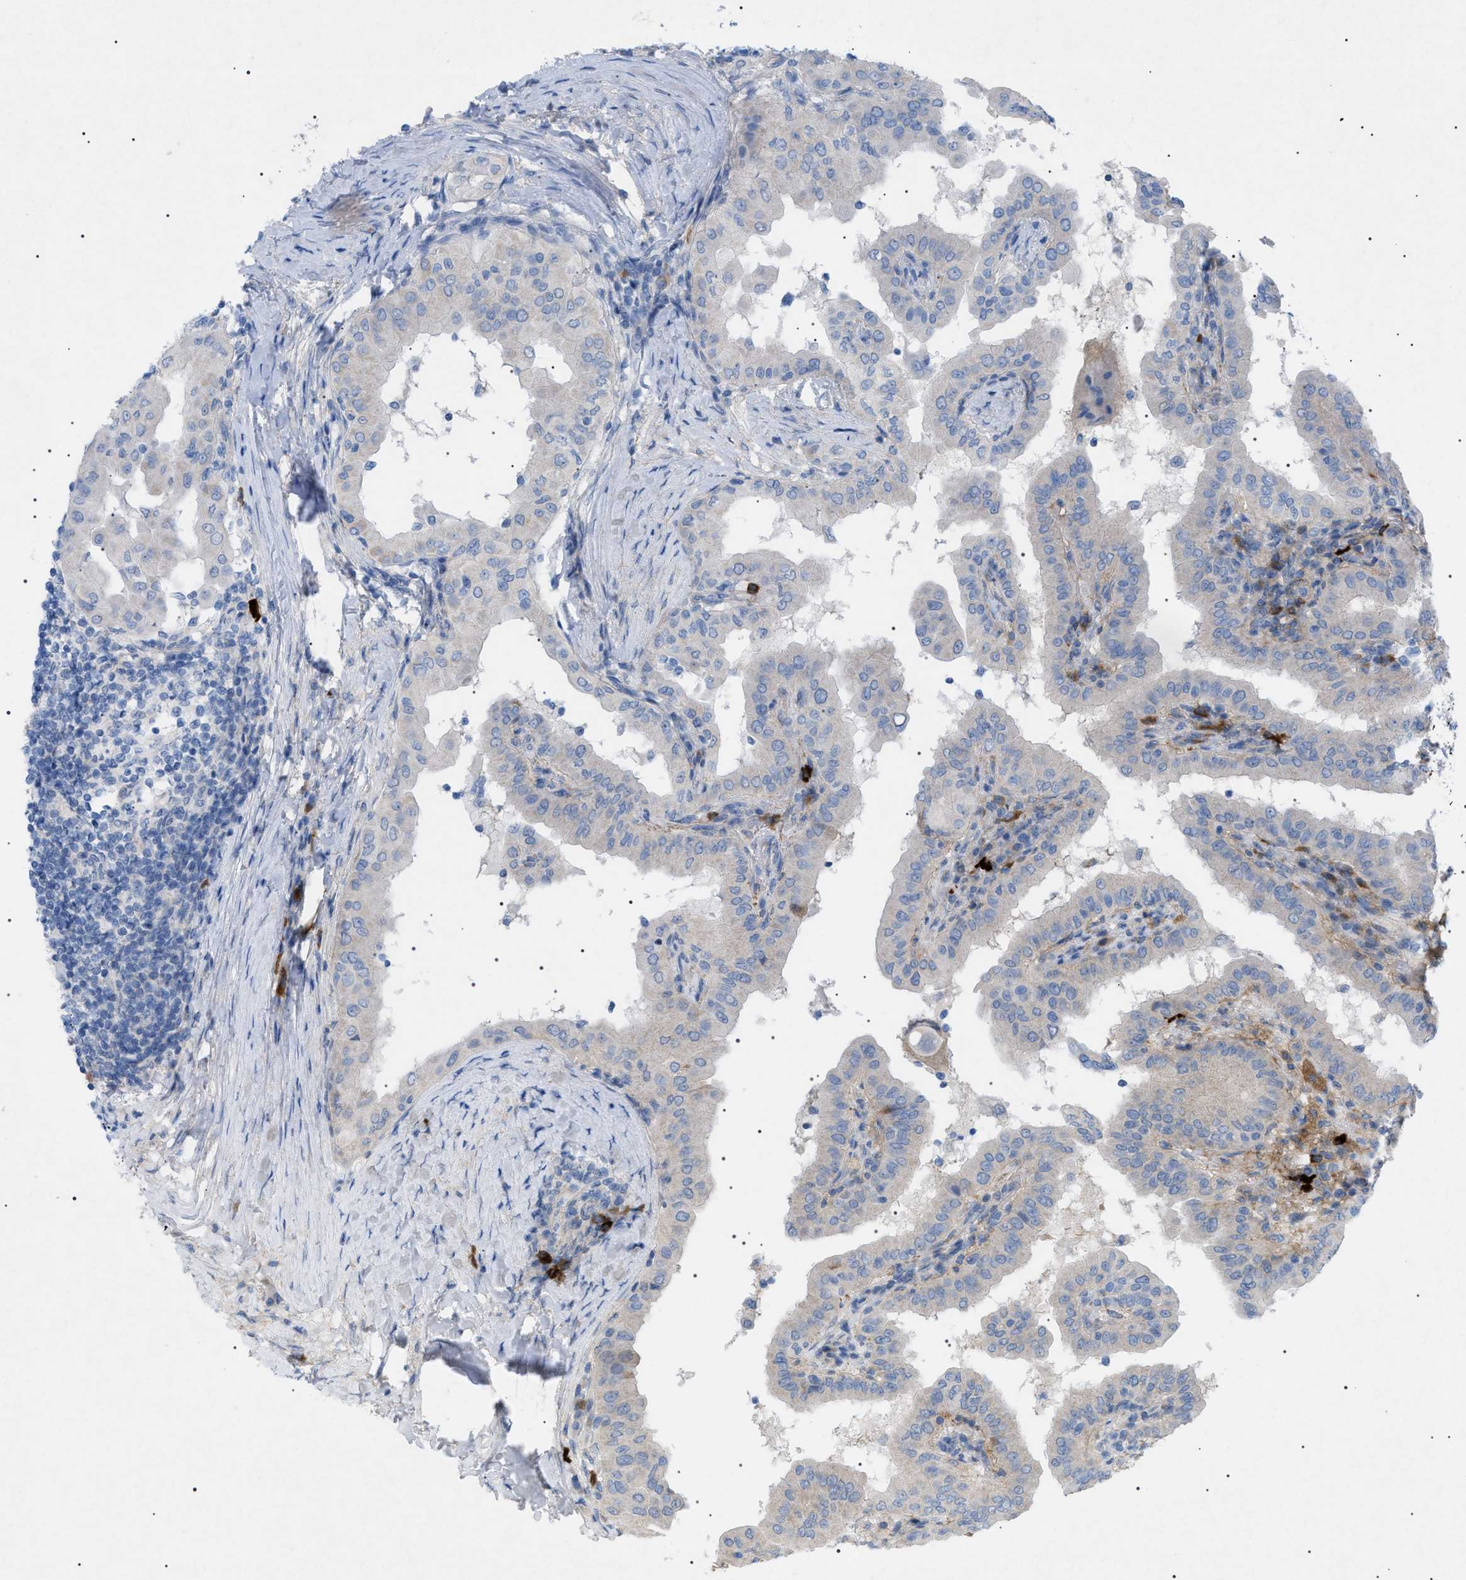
{"staining": {"intensity": "negative", "quantity": "none", "location": "none"}, "tissue": "thyroid cancer", "cell_type": "Tumor cells", "image_type": "cancer", "snomed": [{"axis": "morphology", "description": "Papillary adenocarcinoma, NOS"}, {"axis": "topography", "description": "Thyroid gland"}], "caption": "The photomicrograph reveals no staining of tumor cells in thyroid cancer (papillary adenocarcinoma). Nuclei are stained in blue.", "gene": "ADAMTS1", "patient": {"sex": "male", "age": 33}}